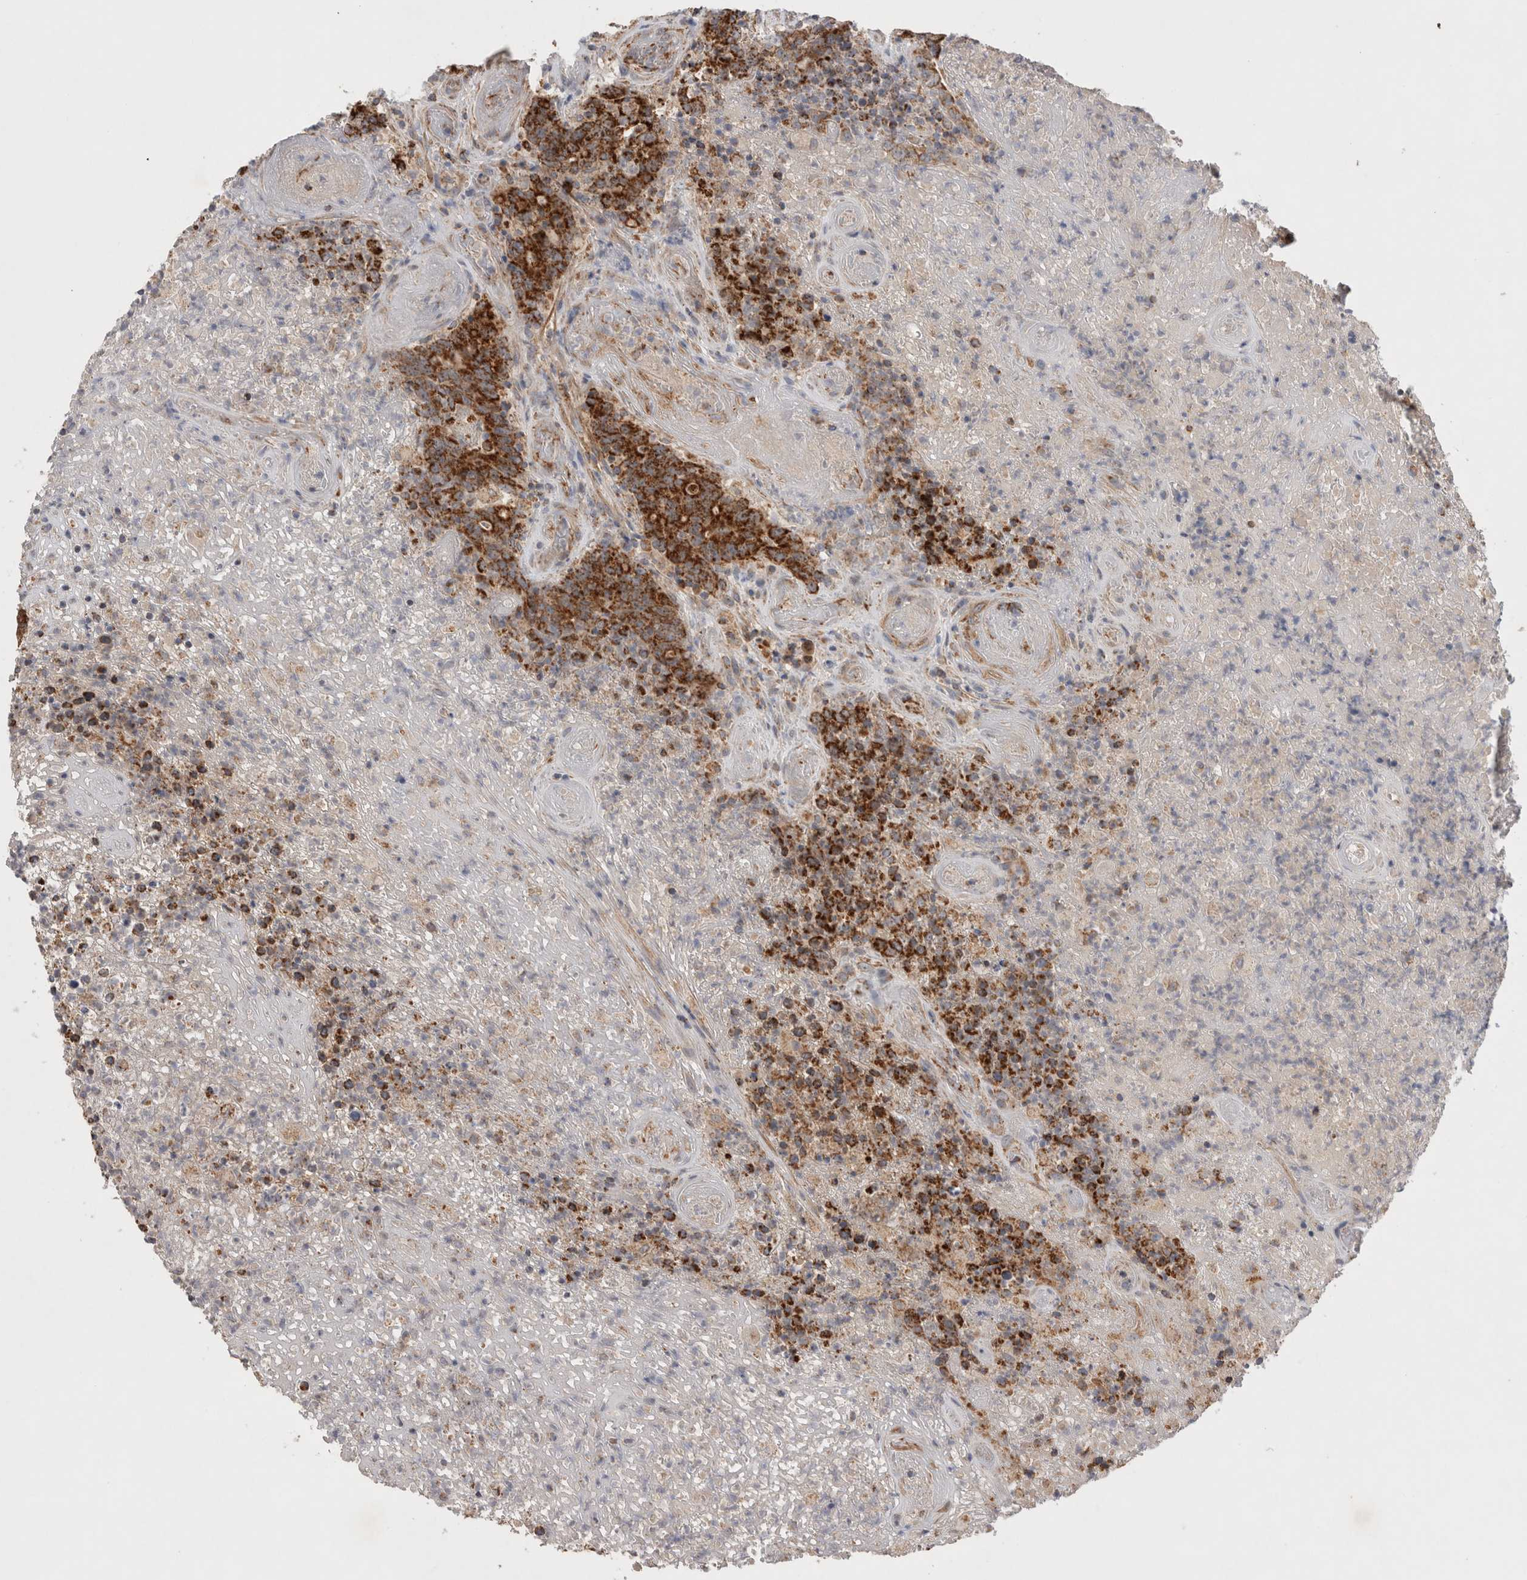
{"staining": {"intensity": "strong", "quantity": ">75%", "location": "cytoplasmic/membranous"}, "tissue": "colorectal cancer", "cell_type": "Tumor cells", "image_type": "cancer", "snomed": [{"axis": "morphology", "description": "Normal tissue, NOS"}, {"axis": "morphology", "description": "Adenocarcinoma, NOS"}, {"axis": "topography", "description": "Colon"}], "caption": "Colorectal cancer (adenocarcinoma) stained with DAB (3,3'-diaminobenzidine) IHC reveals high levels of strong cytoplasmic/membranous staining in about >75% of tumor cells.", "gene": "MRPS28", "patient": {"sex": "female", "age": 75}}